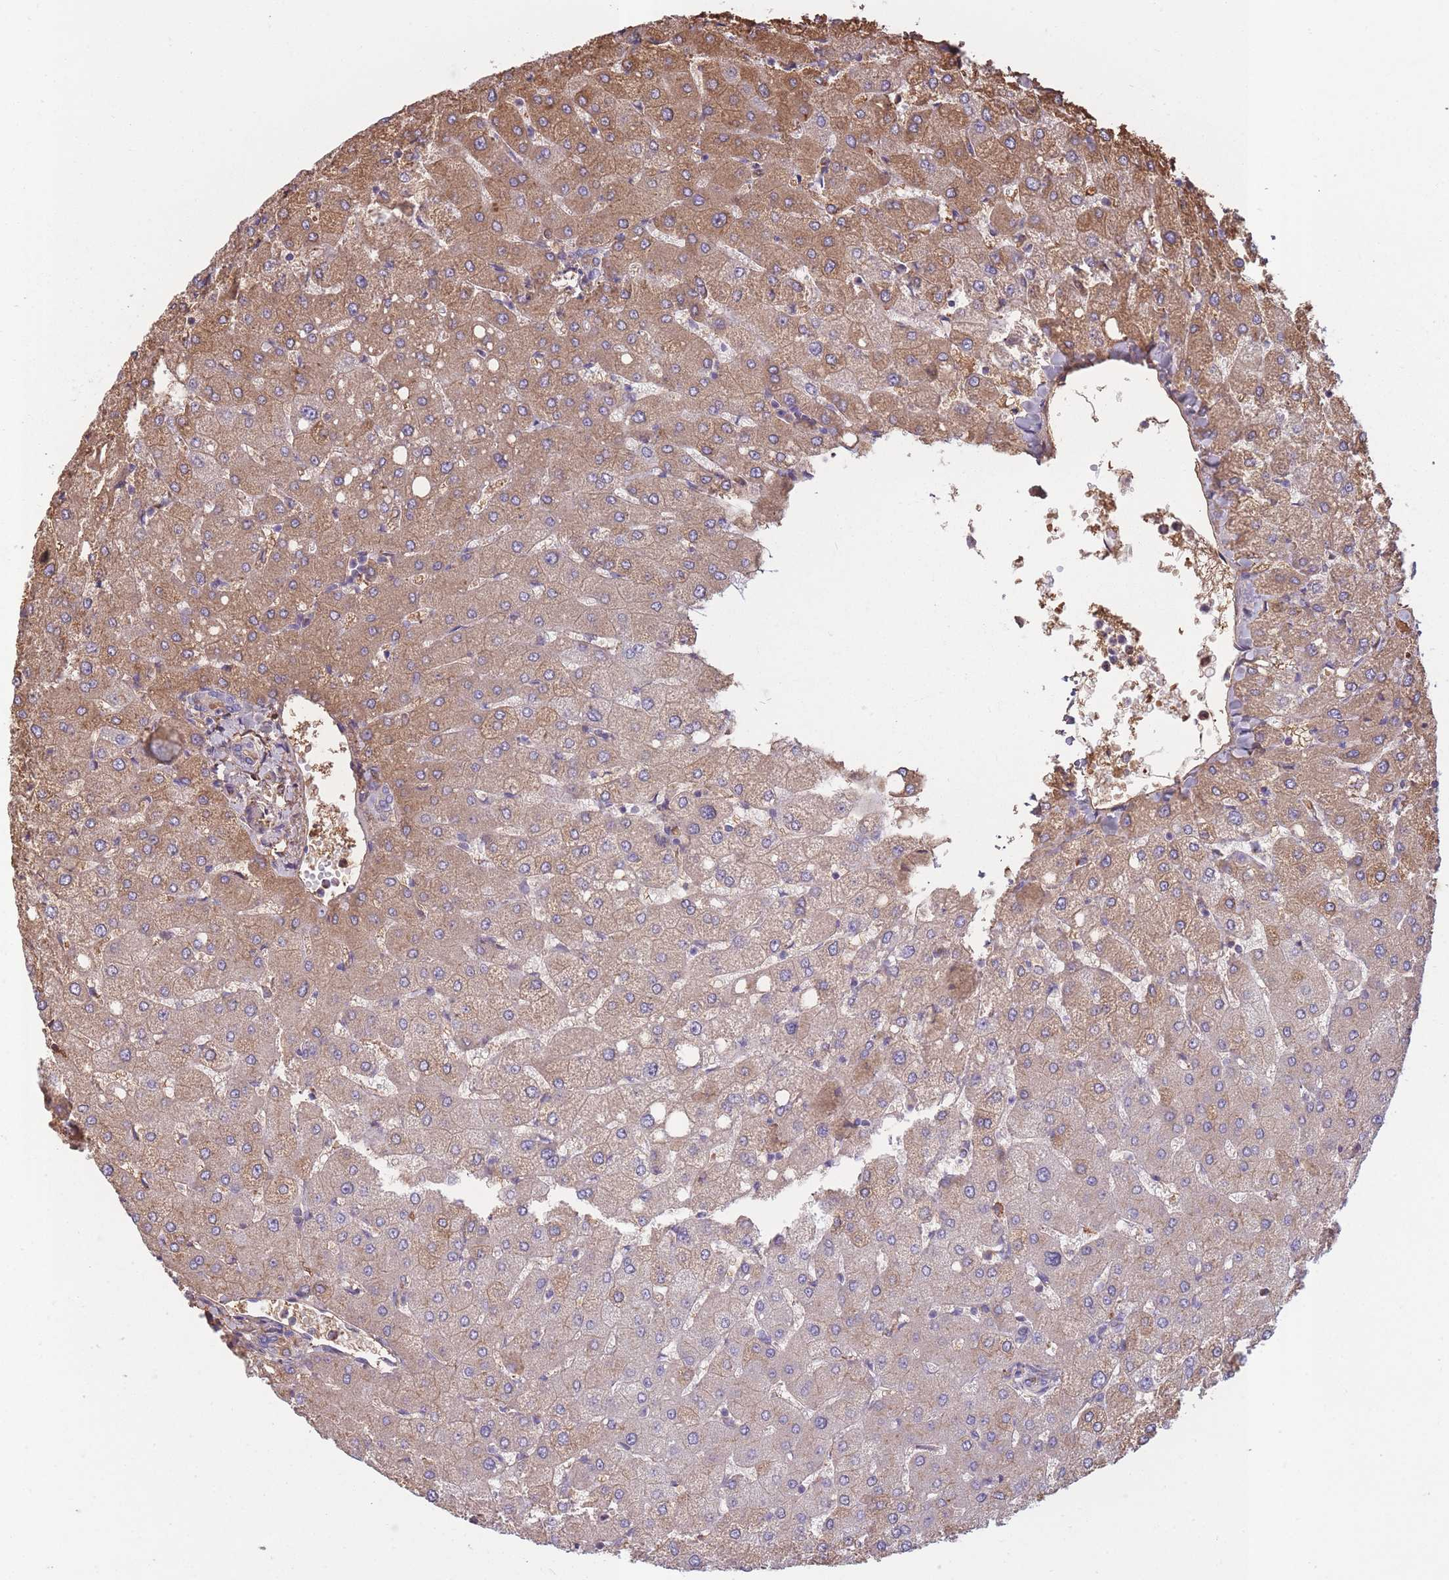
{"staining": {"intensity": "negative", "quantity": "none", "location": "none"}, "tissue": "liver", "cell_type": "Cholangiocytes", "image_type": "normal", "snomed": [{"axis": "morphology", "description": "Normal tissue, NOS"}, {"axis": "topography", "description": "Liver"}], "caption": "IHC of unremarkable liver reveals no positivity in cholangiocytes. (DAB (3,3'-diaminobenzidine) IHC with hematoxylin counter stain).", "gene": "KAT2A", "patient": {"sex": "female", "age": 54}}